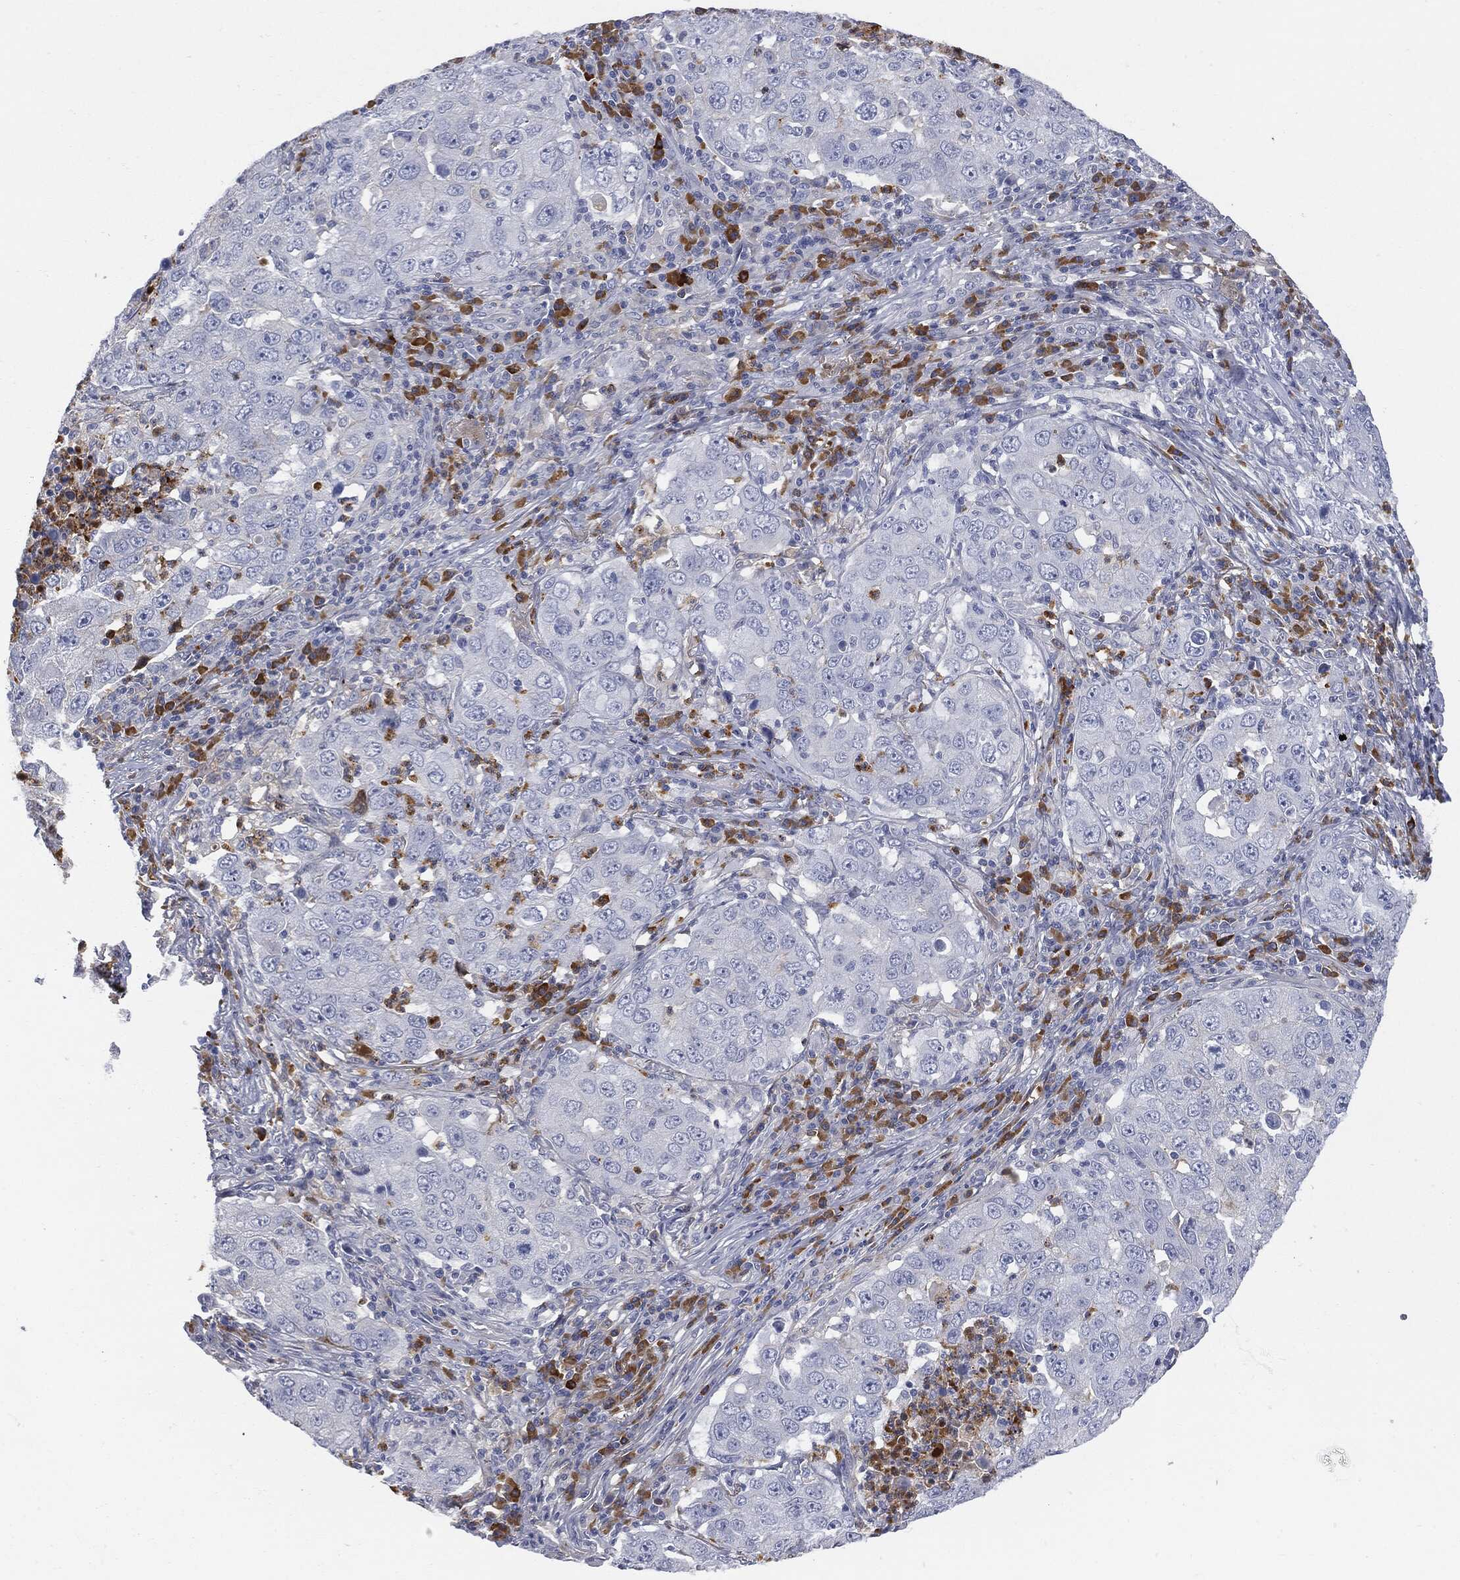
{"staining": {"intensity": "negative", "quantity": "none", "location": "none"}, "tissue": "lung cancer", "cell_type": "Tumor cells", "image_type": "cancer", "snomed": [{"axis": "morphology", "description": "Adenocarcinoma, NOS"}, {"axis": "topography", "description": "Lung"}], "caption": "DAB immunohistochemical staining of human lung cancer exhibits no significant positivity in tumor cells. (Immunohistochemistry, brightfield microscopy, high magnification).", "gene": "BTK", "patient": {"sex": "male", "age": 73}}